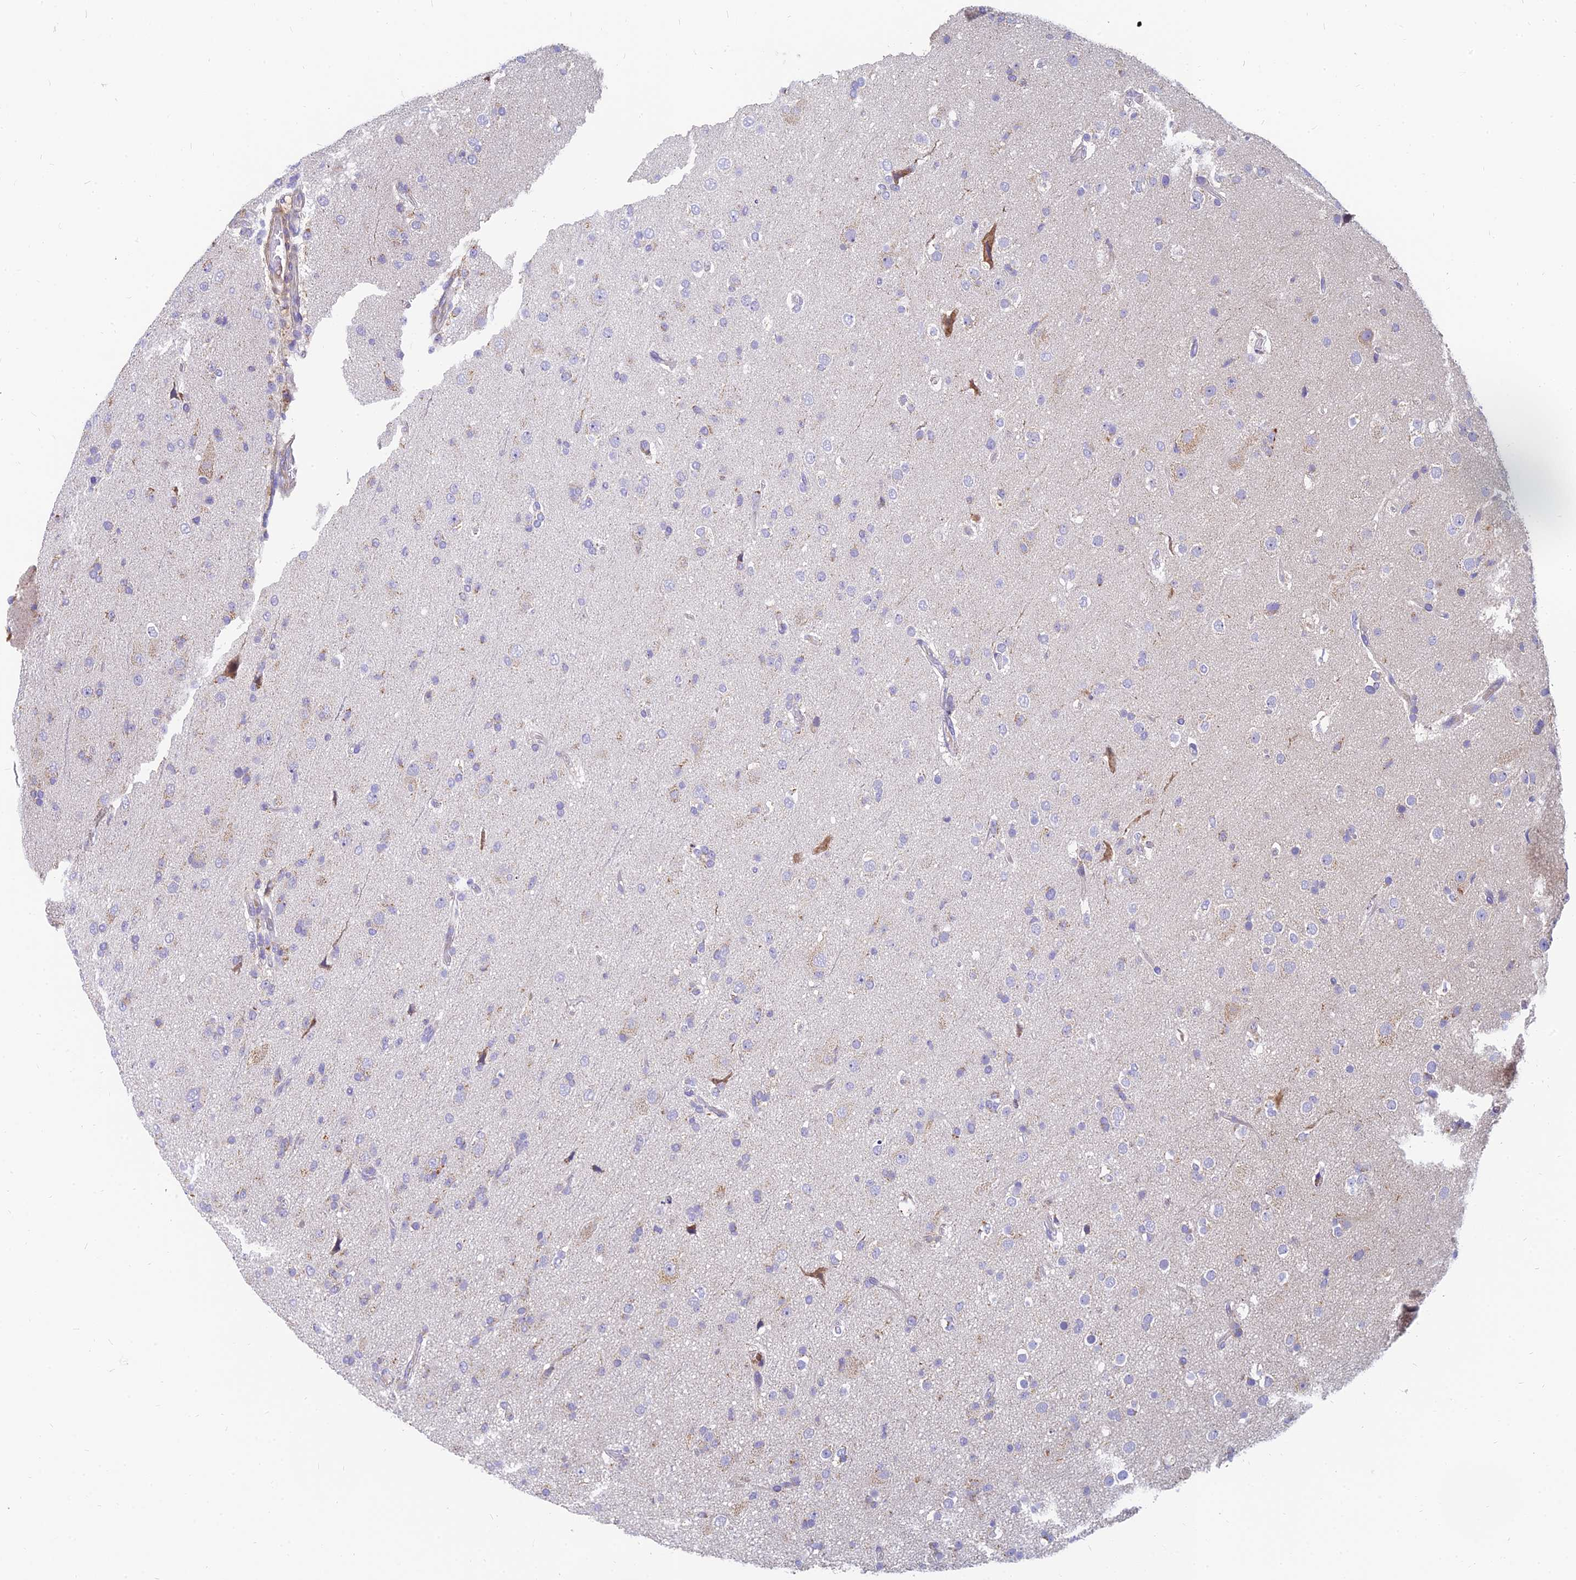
{"staining": {"intensity": "negative", "quantity": "none", "location": "none"}, "tissue": "glioma", "cell_type": "Tumor cells", "image_type": "cancer", "snomed": [{"axis": "morphology", "description": "Glioma, malignant, Low grade"}, {"axis": "topography", "description": "Brain"}], "caption": "Immunohistochemistry of human glioma exhibits no expression in tumor cells.", "gene": "MRPL15", "patient": {"sex": "male", "age": 65}}